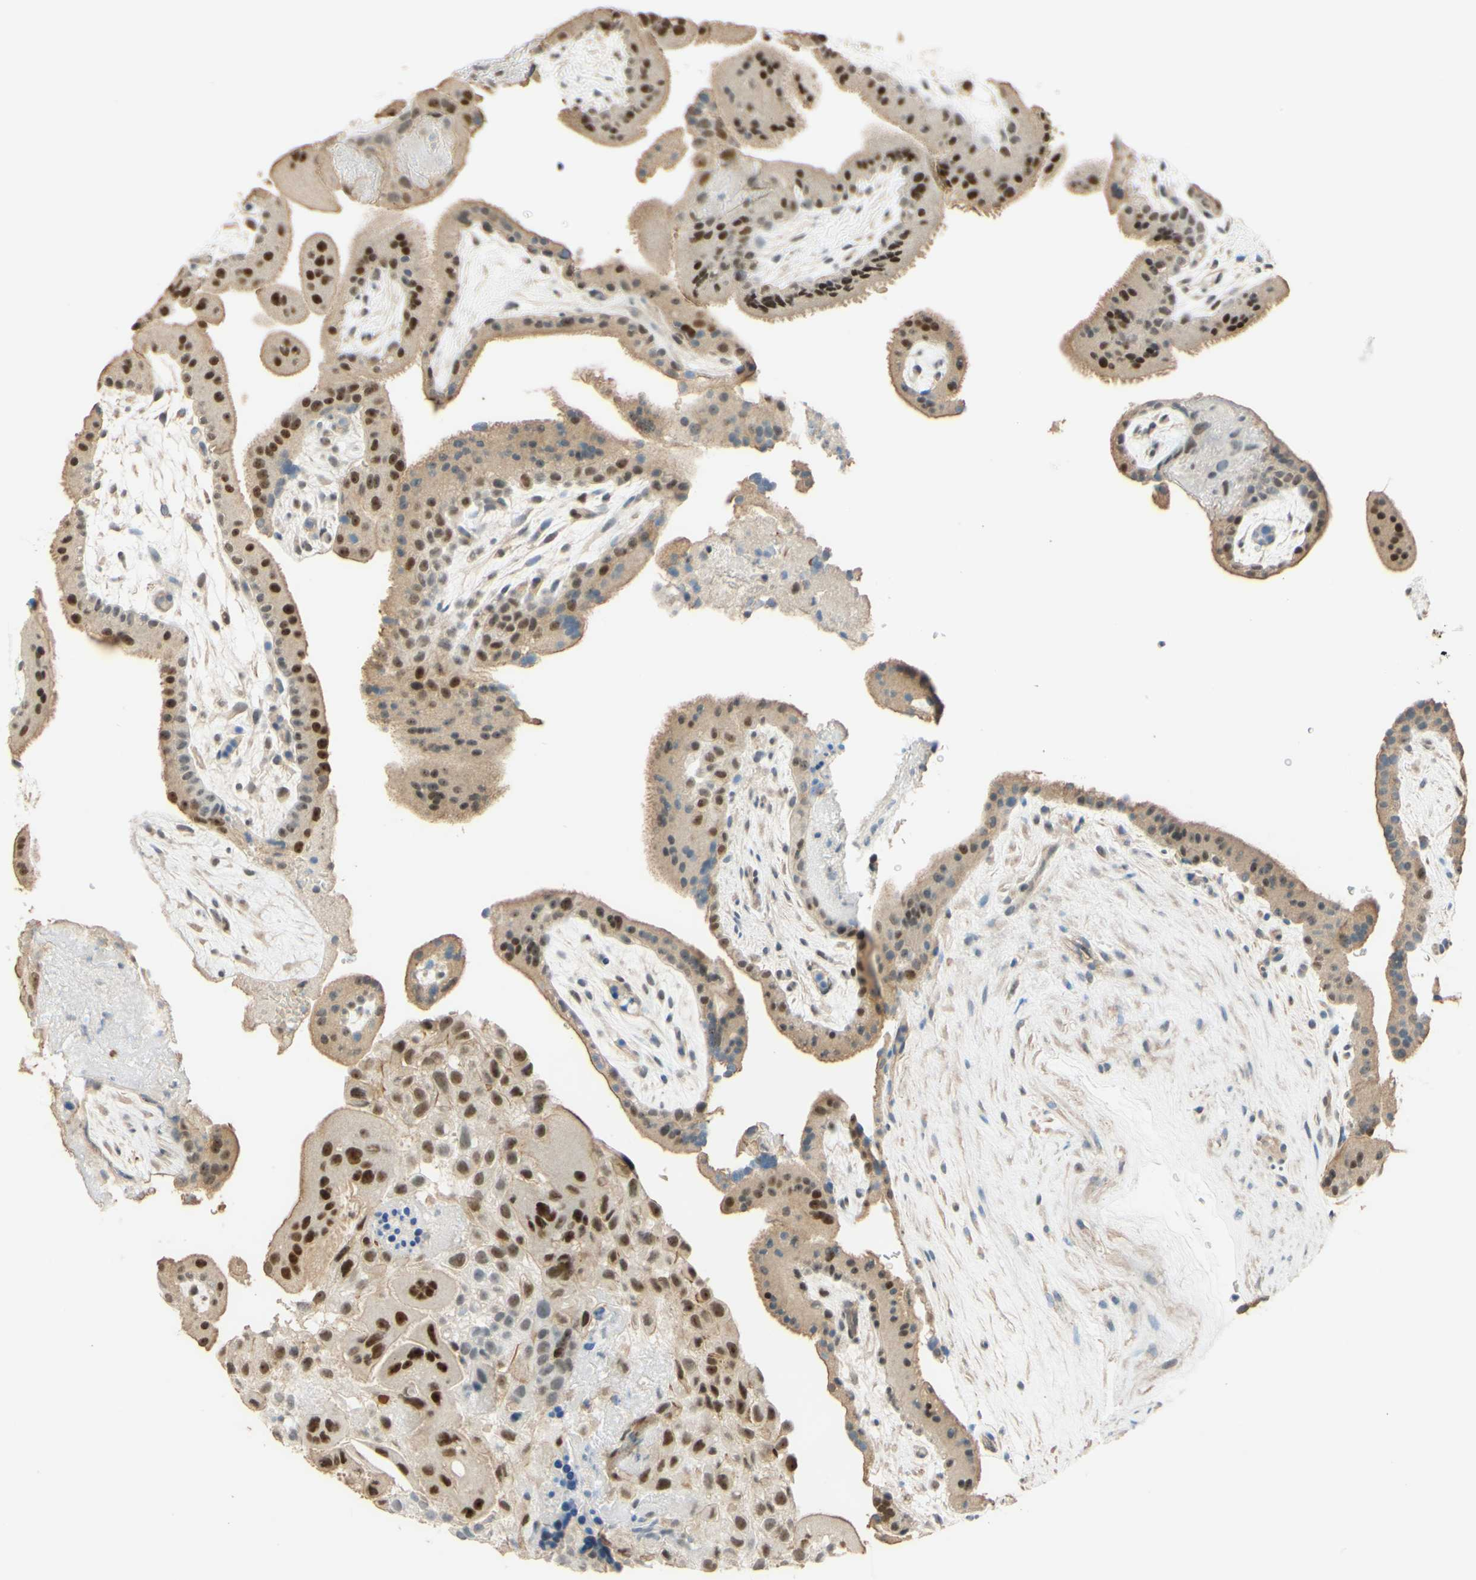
{"staining": {"intensity": "moderate", "quantity": ">75%", "location": "nuclear"}, "tissue": "placenta", "cell_type": "Trophoblastic cells", "image_type": "normal", "snomed": [{"axis": "morphology", "description": "Normal tissue, NOS"}, {"axis": "topography", "description": "Placenta"}], "caption": "Immunohistochemical staining of normal human placenta shows medium levels of moderate nuclear staining in approximately >75% of trophoblastic cells.", "gene": "POLB", "patient": {"sex": "female", "age": 19}}